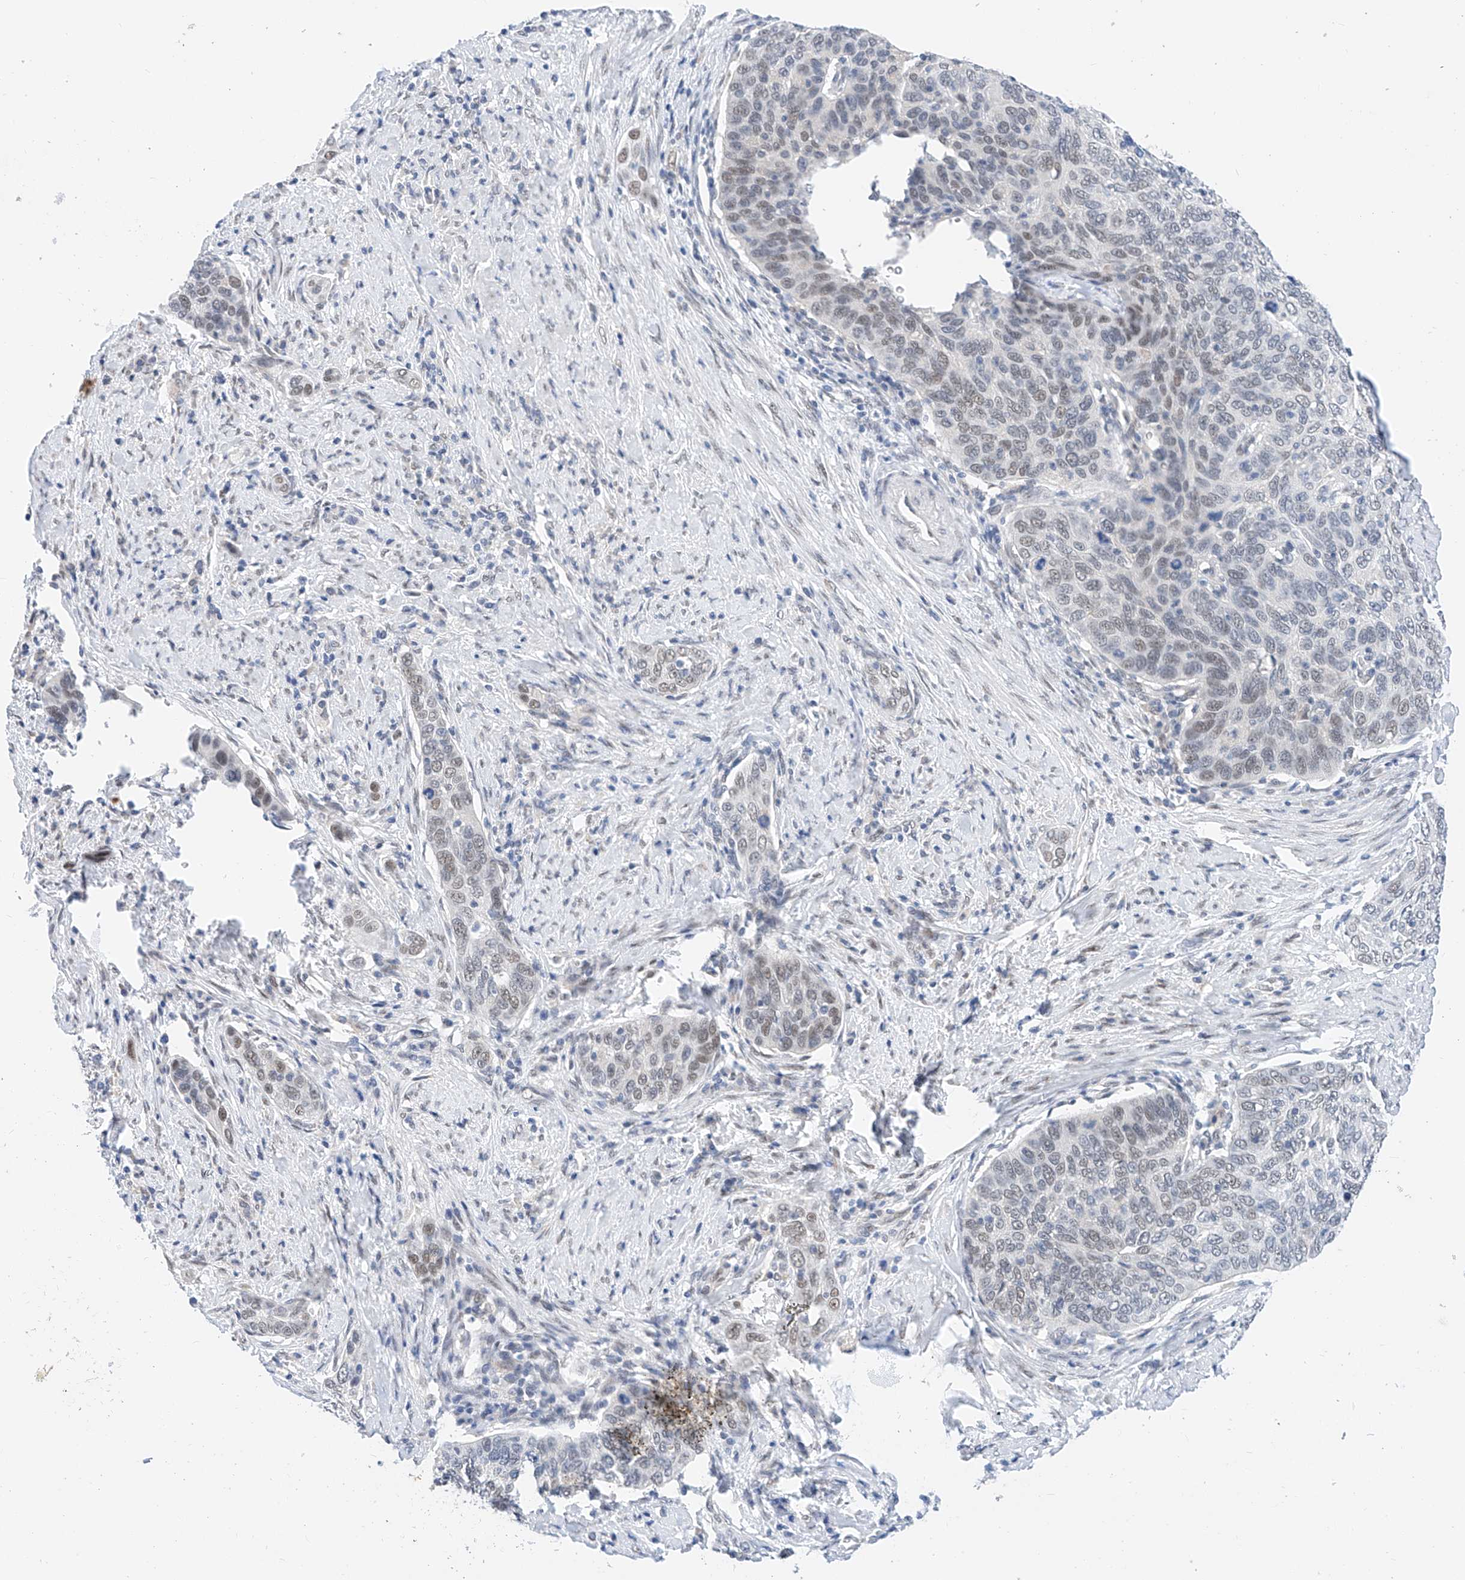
{"staining": {"intensity": "weak", "quantity": "25%-75%", "location": "nuclear"}, "tissue": "cervical cancer", "cell_type": "Tumor cells", "image_type": "cancer", "snomed": [{"axis": "morphology", "description": "Squamous cell carcinoma, NOS"}, {"axis": "topography", "description": "Cervix"}], "caption": "Squamous cell carcinoma (cervical) stained for a protein exhibits weak nuclear positivity in tumor cells. Using DAB (brown) and hematoxylin (blue) stains, captured at high magnification using brightfield microscopy.", "gene": "KCNJ1", "patient": {"sex": "female", "age": 60}}